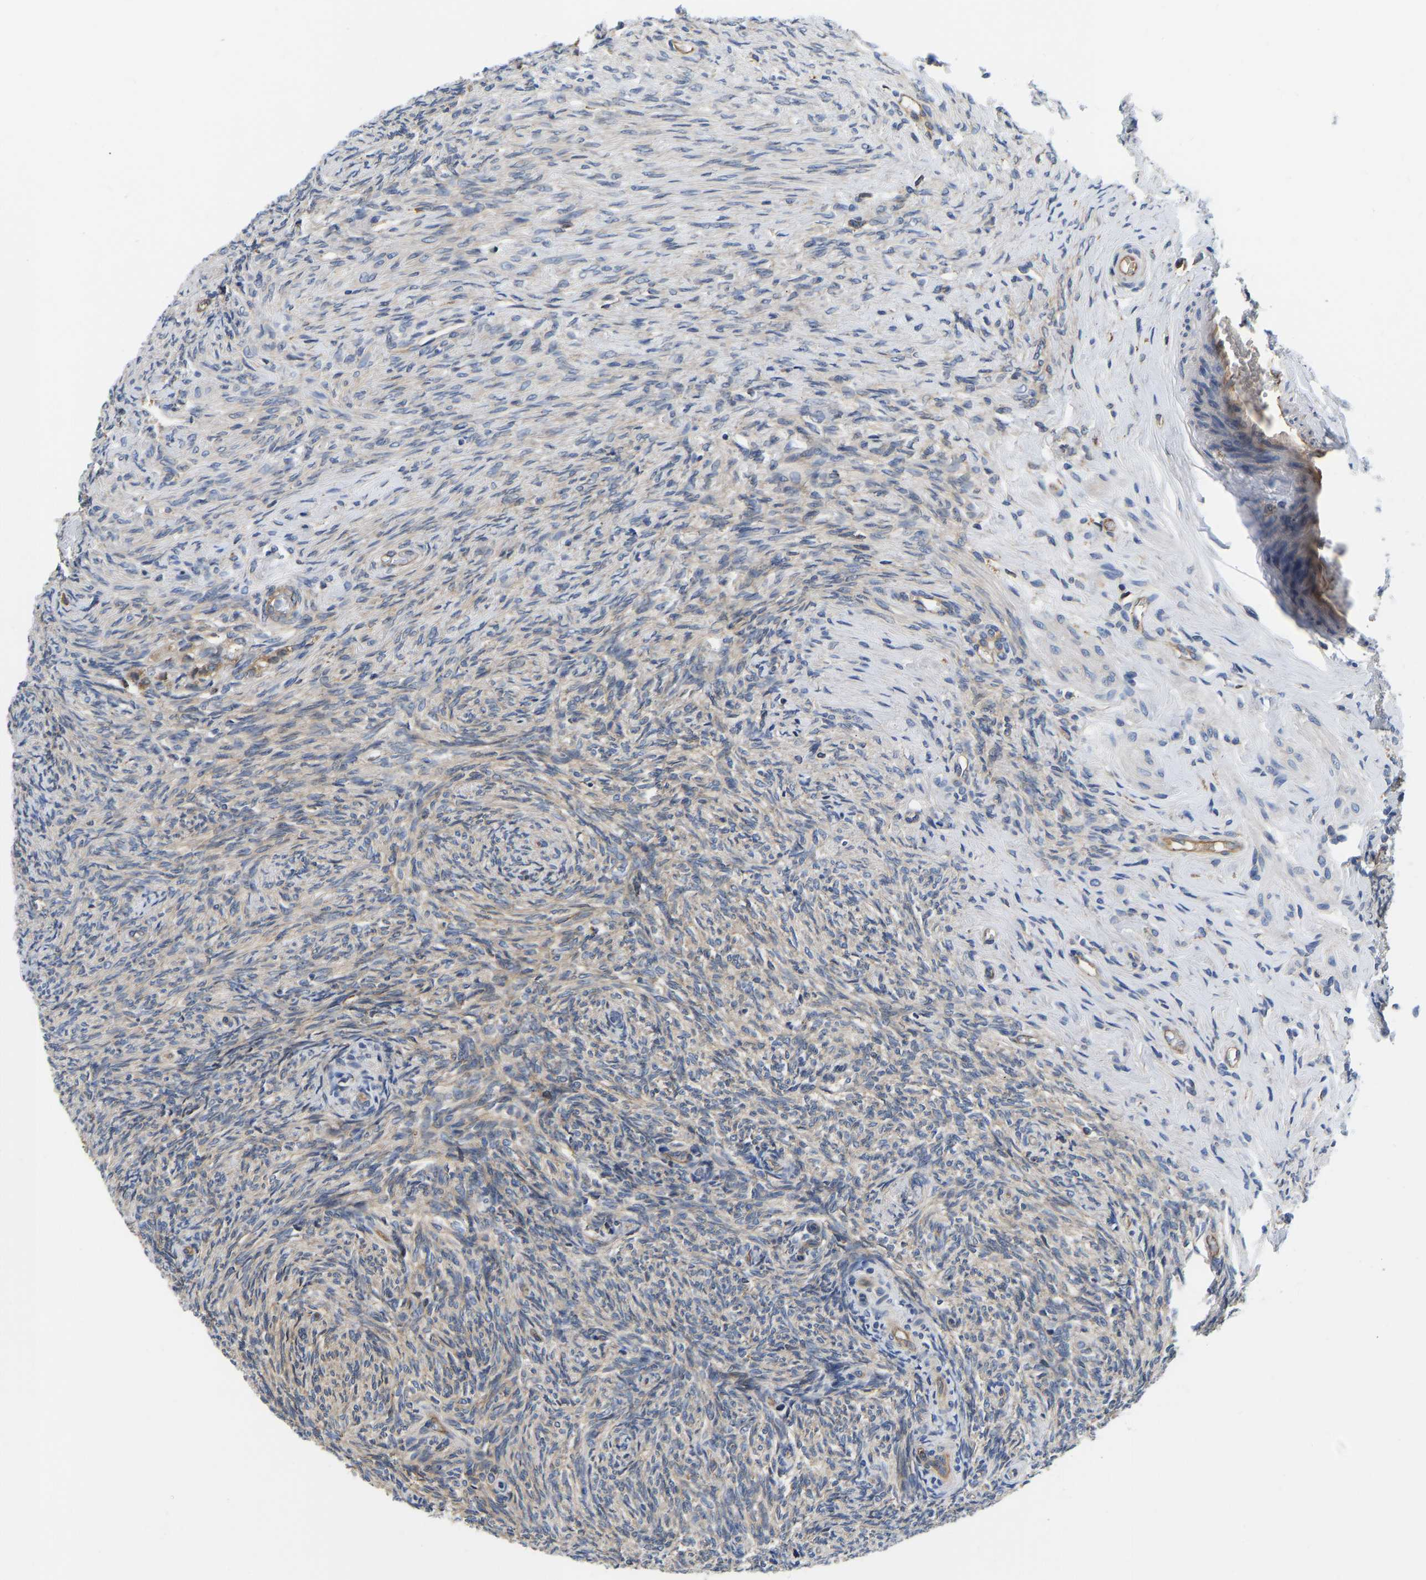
{"staining": {"intensity": "moderate", "quantity": ">75%", "location": "cytoplasmic/membranous"}, "tissue": "ovary", "cell_type": "Follicle cells", "image_type": "normal", "snomed": [{"axis": "morphology", "description": "Normal tissue, NOS"}, {"axis": "topography", "description": "Ovary"}], "caption": "The micrograph demonstrates a brown stain indicating the presence of a protein in the cytoplasmic/membranous of follicle cells in ovary.", "gene": "FLNB", "patient": {"sex": "female", "age": 41}}